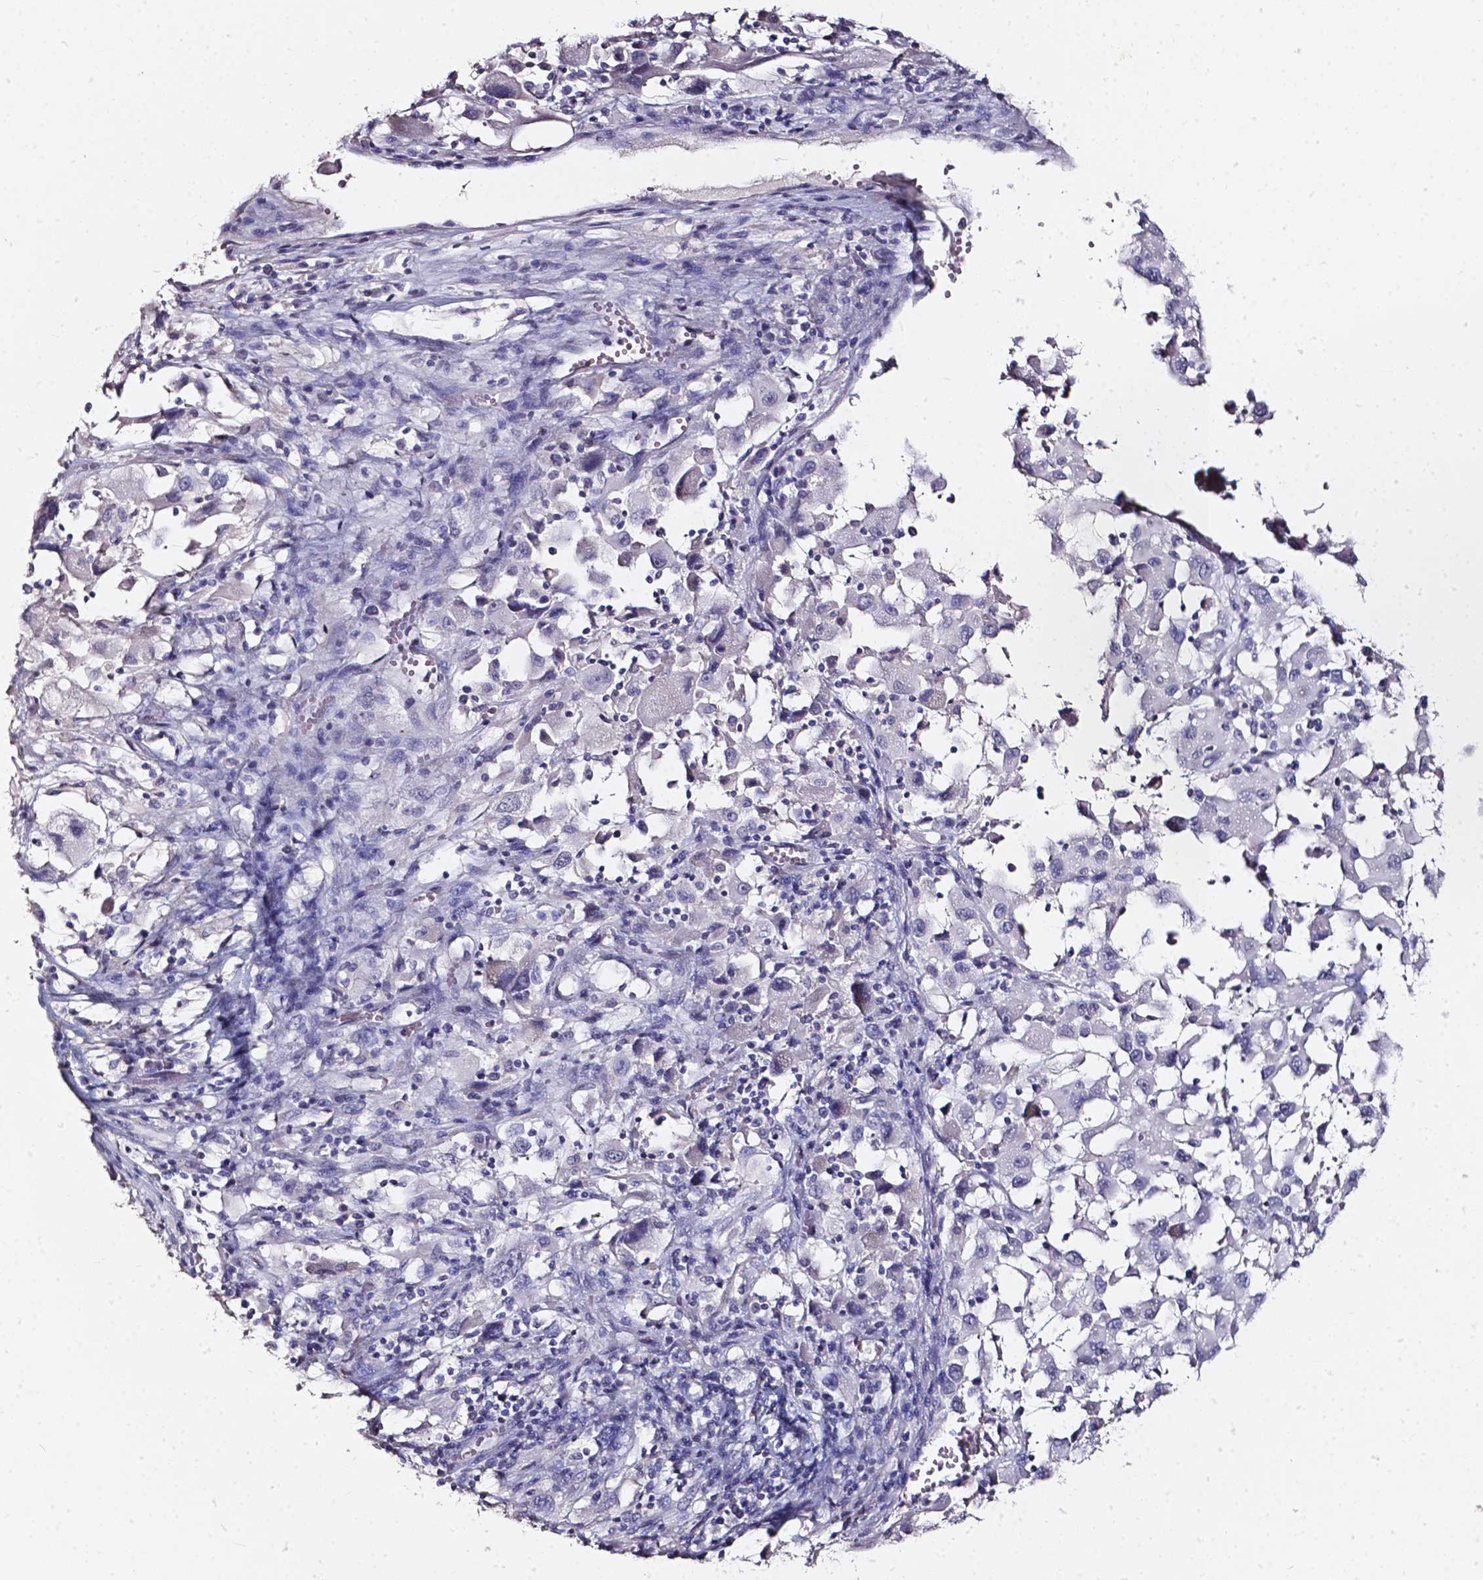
{"staining": {"intensity": "negative", "quantity": "none", "location": "none"}, "tissue": "melanoma", "cell_type": "Tumor cells", "image_type": "cancer", "snomed": [{"axis": "morphology", "description": "Malignant melanoma, Metastatic site"}, {"axis": "topography", "description": "Soft tissue"}], "caption": "This is a image of IHC staining of melanoma, which shows no positivity in tumor cells.", "gene": "AKR1B10", "patient": {"sex": "male", "age": 50}}